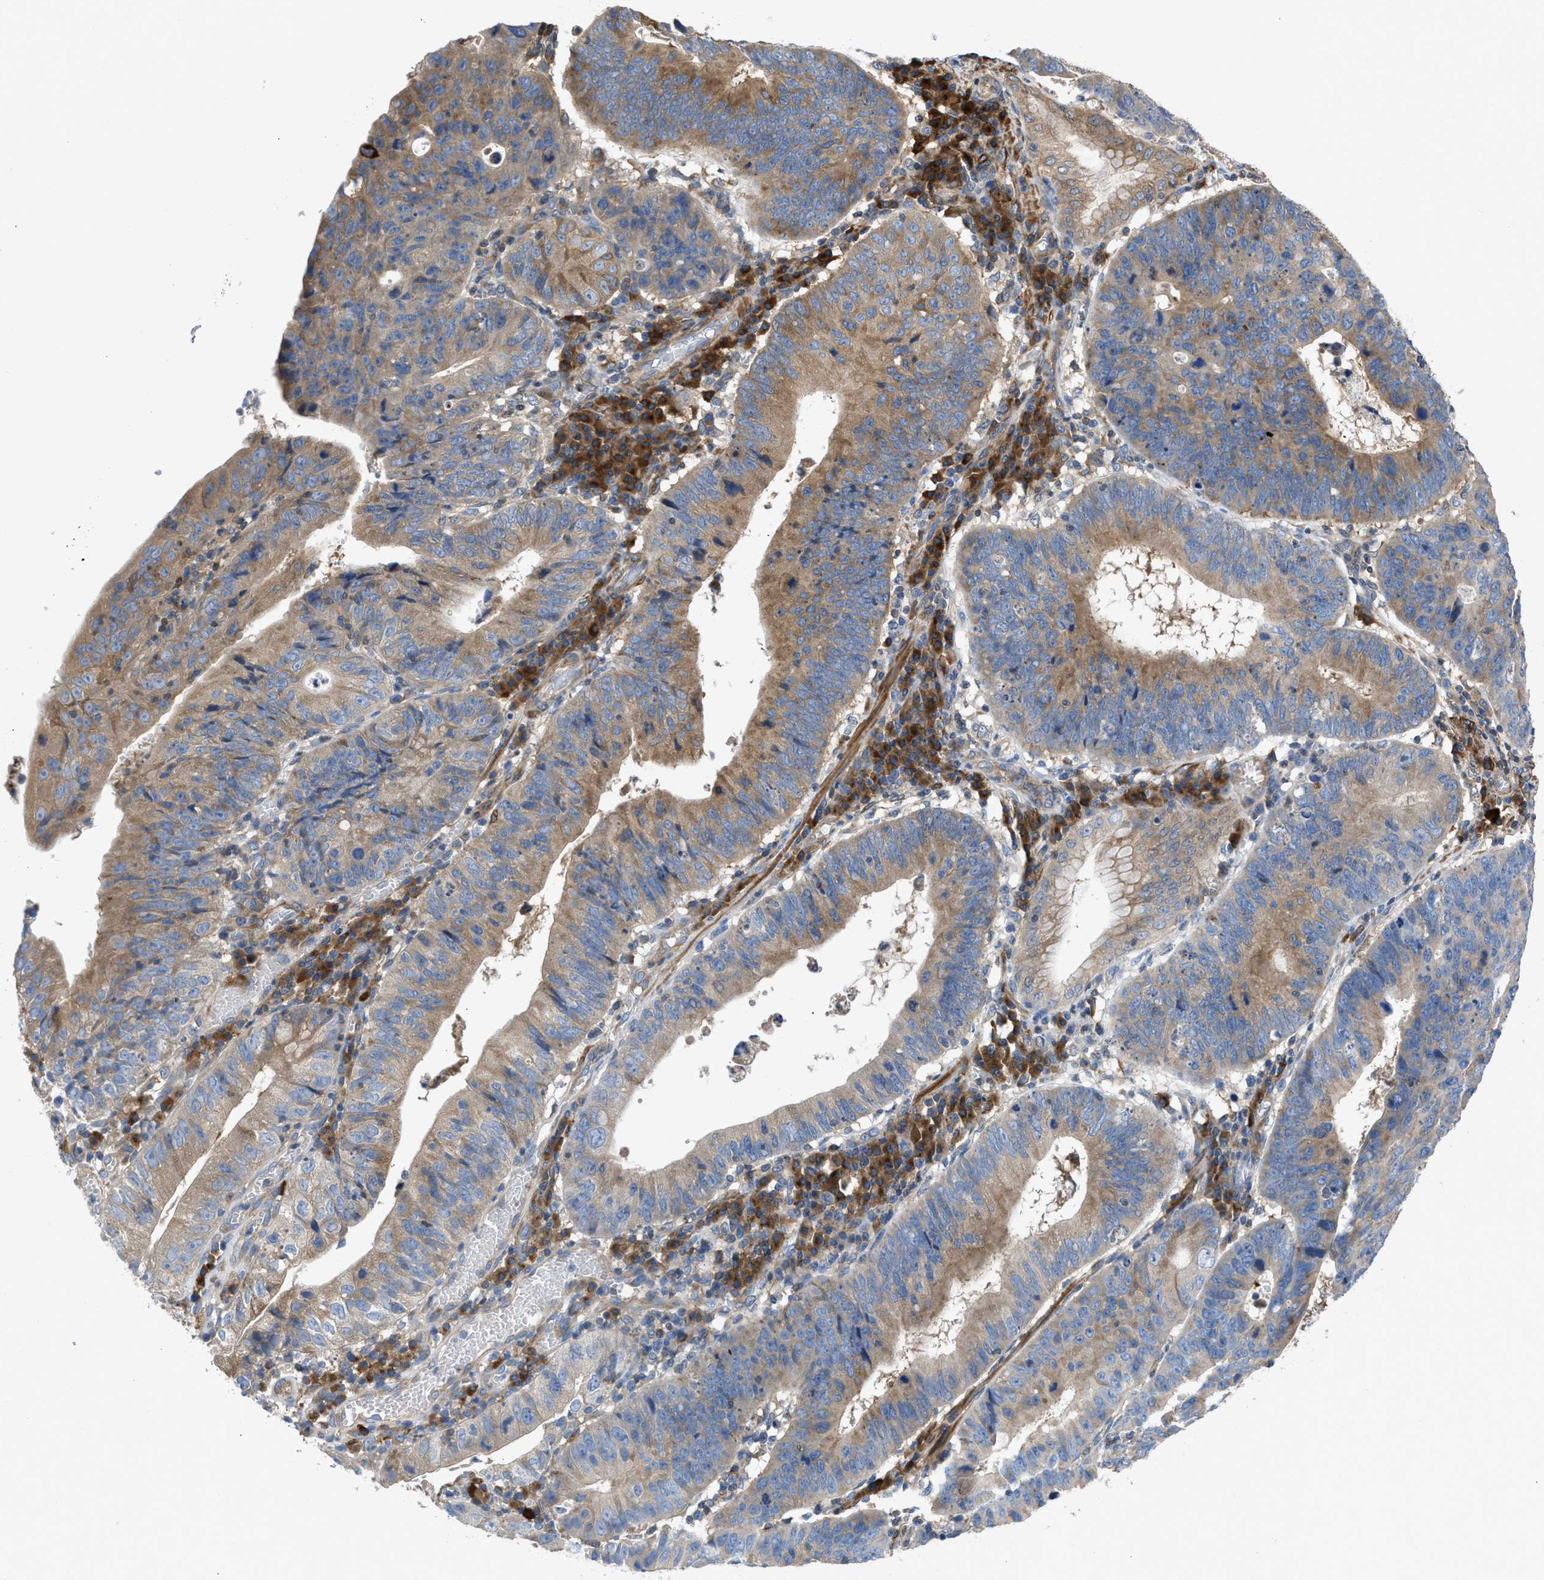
{"staining": {"intensity": "moderate", "quantity": "25%-75%", "location": "cytoplasmic/membranous"}, "tissue": "stomach cancer", "cell_type": "Tumor cells", "image_type": "cancer", "snomed": [{"axis": "morphology", "description": "Adenocarcinoma, NOS"}, {"axis": "topography", "description": "Stomach"}], "caption": "Immunohistochemical staining of adenocarcinoma (stomach) demonstrates medium levels of moderate cytoplasmic/membranous protein staining in about 25%-75% of tumor cells.", "gene": "CHKB", "patient": {"sex": "male", "age": 59}}